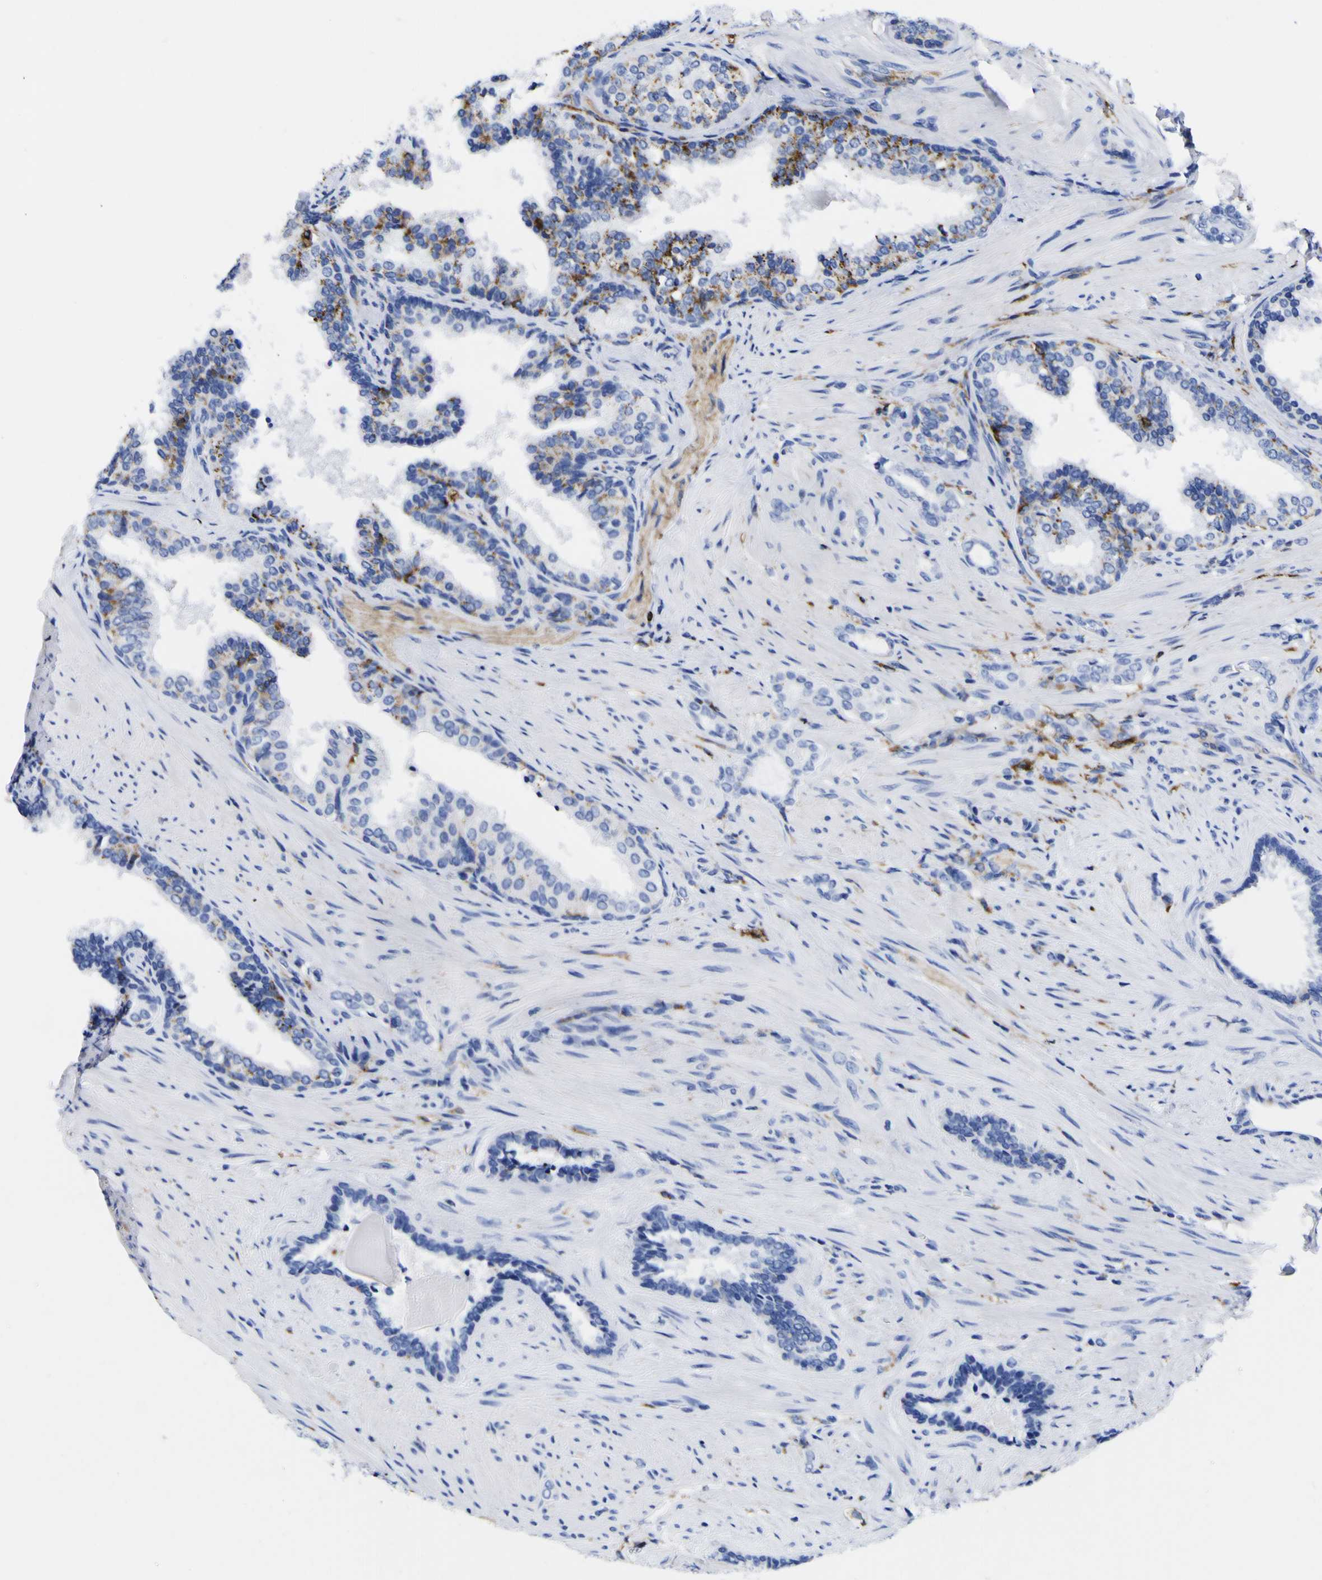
{"staining": {"intensity": "strong", "quantity": "<25%", "location": "cytoplasmic/membranous"}, "tissue": "prostate cancer", "cell_type": "Tumor cells", "image_type": "cancer", "snomed": [{"axis": "morphology", "description": "Adenocarcinoma, Low grade"}, {"axis": "topography", "description": "Prostate"}], "caption": "Immunohistochemical staining of low-grade adenocarcinoma (prostate) shows medium levels of strong cytoplasmic/membranous positivity in approximately <25% of tumor cells. (IHC, brightfield microscopy, high magnification).", "gene": "HLA-DQA1", "patient": {"sex": "male", "age": 60}}